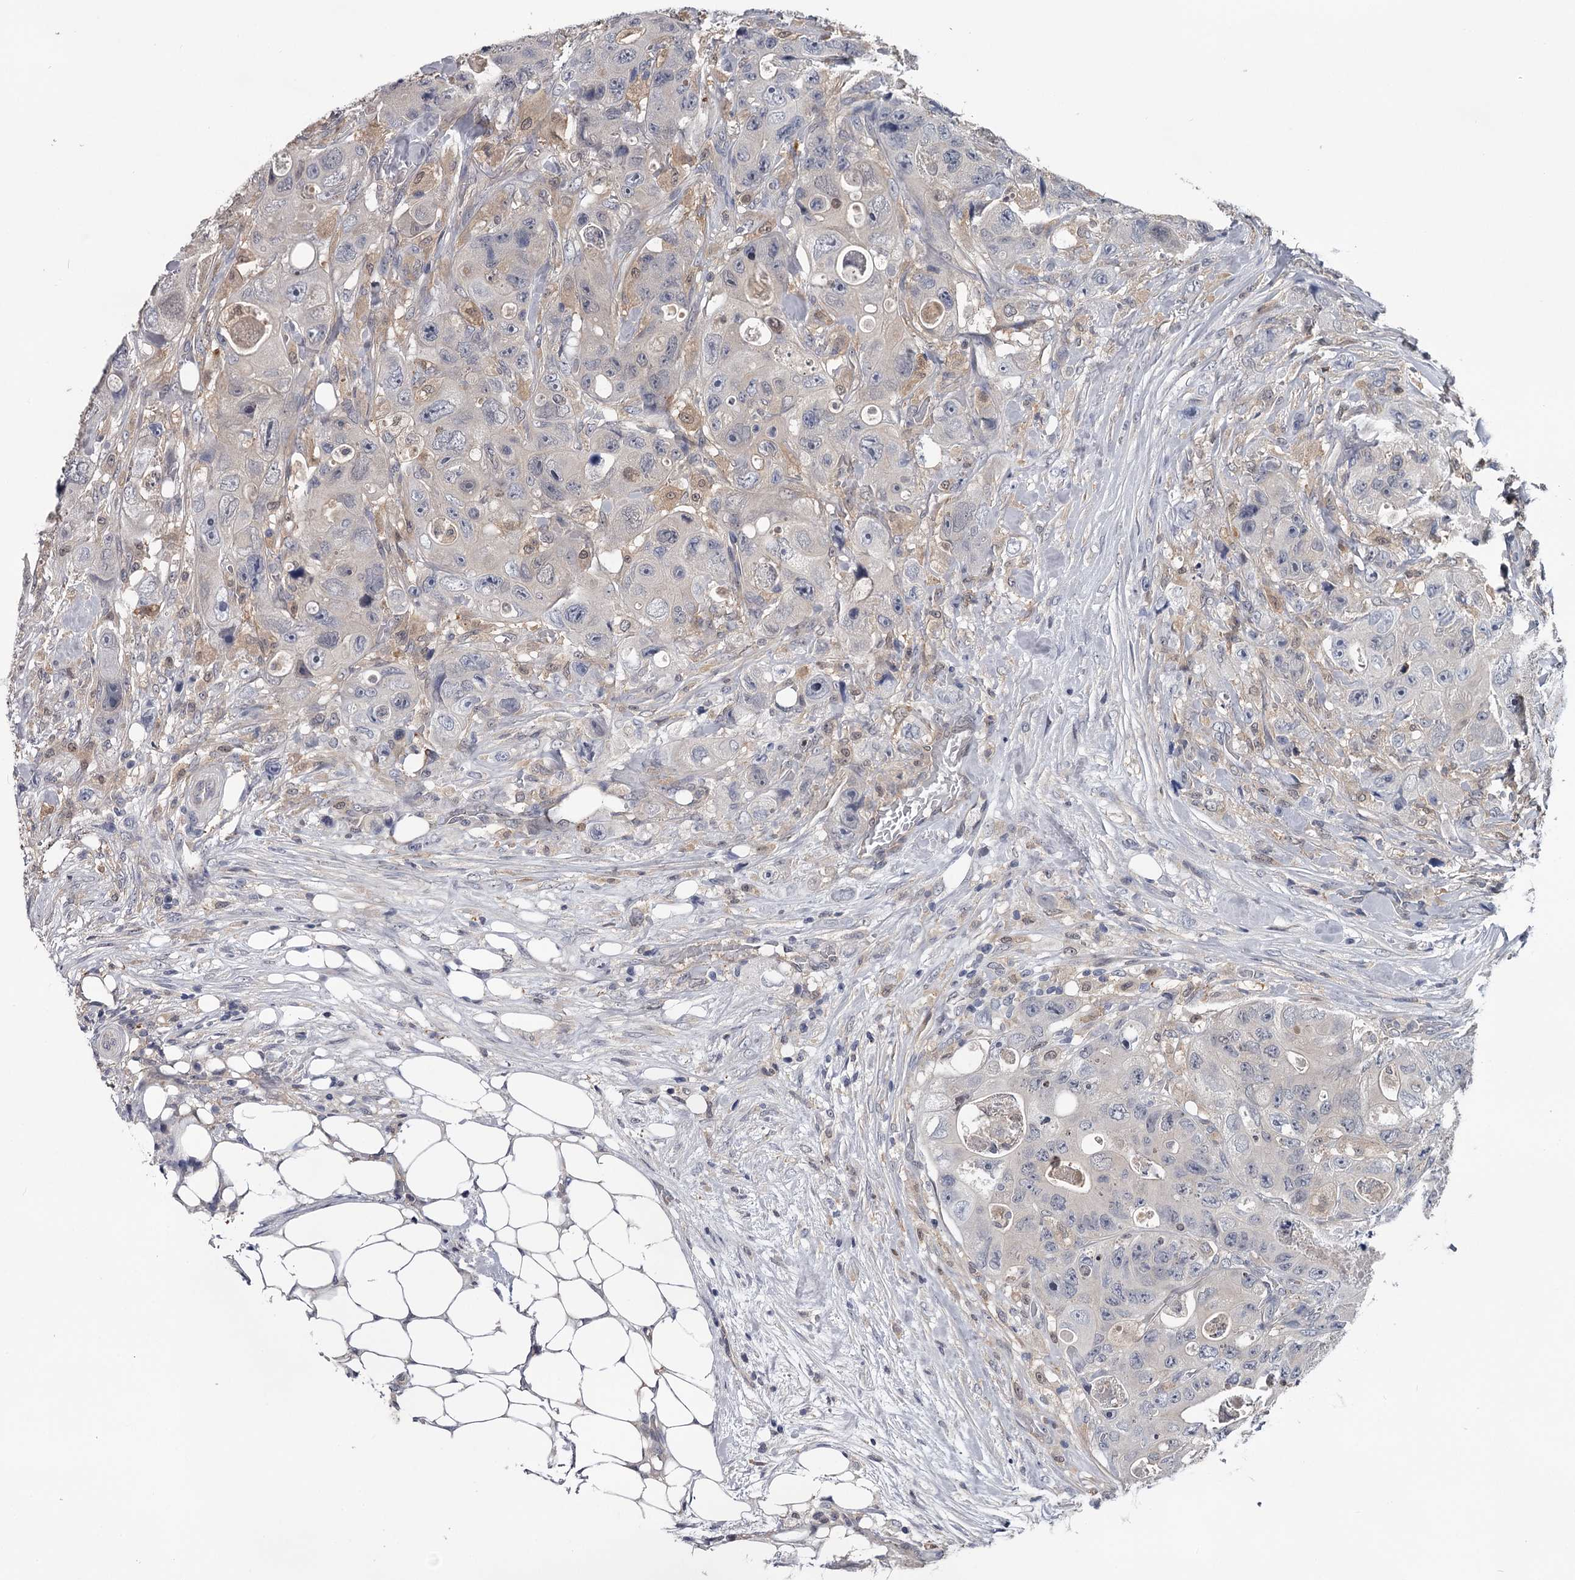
{"staining": {"intensity": "negative", "quantity": "none", "location": "none"}, "tissue": "colorectal cancer", "cell_type": "Tumor cells", "image_type": "cancer", "snomed": [{"axis": "morphology", "description": "Adenocarcinoma, NOS"}, {"axis": "topography", "description": "Colon"}], "caption": "The immunohistochemistry histopathology image has no significant expression in tumor cells of colorectal cancer tissue.", "gene": "GSTO1", "patient": {"sex": "female", "age": 46}}